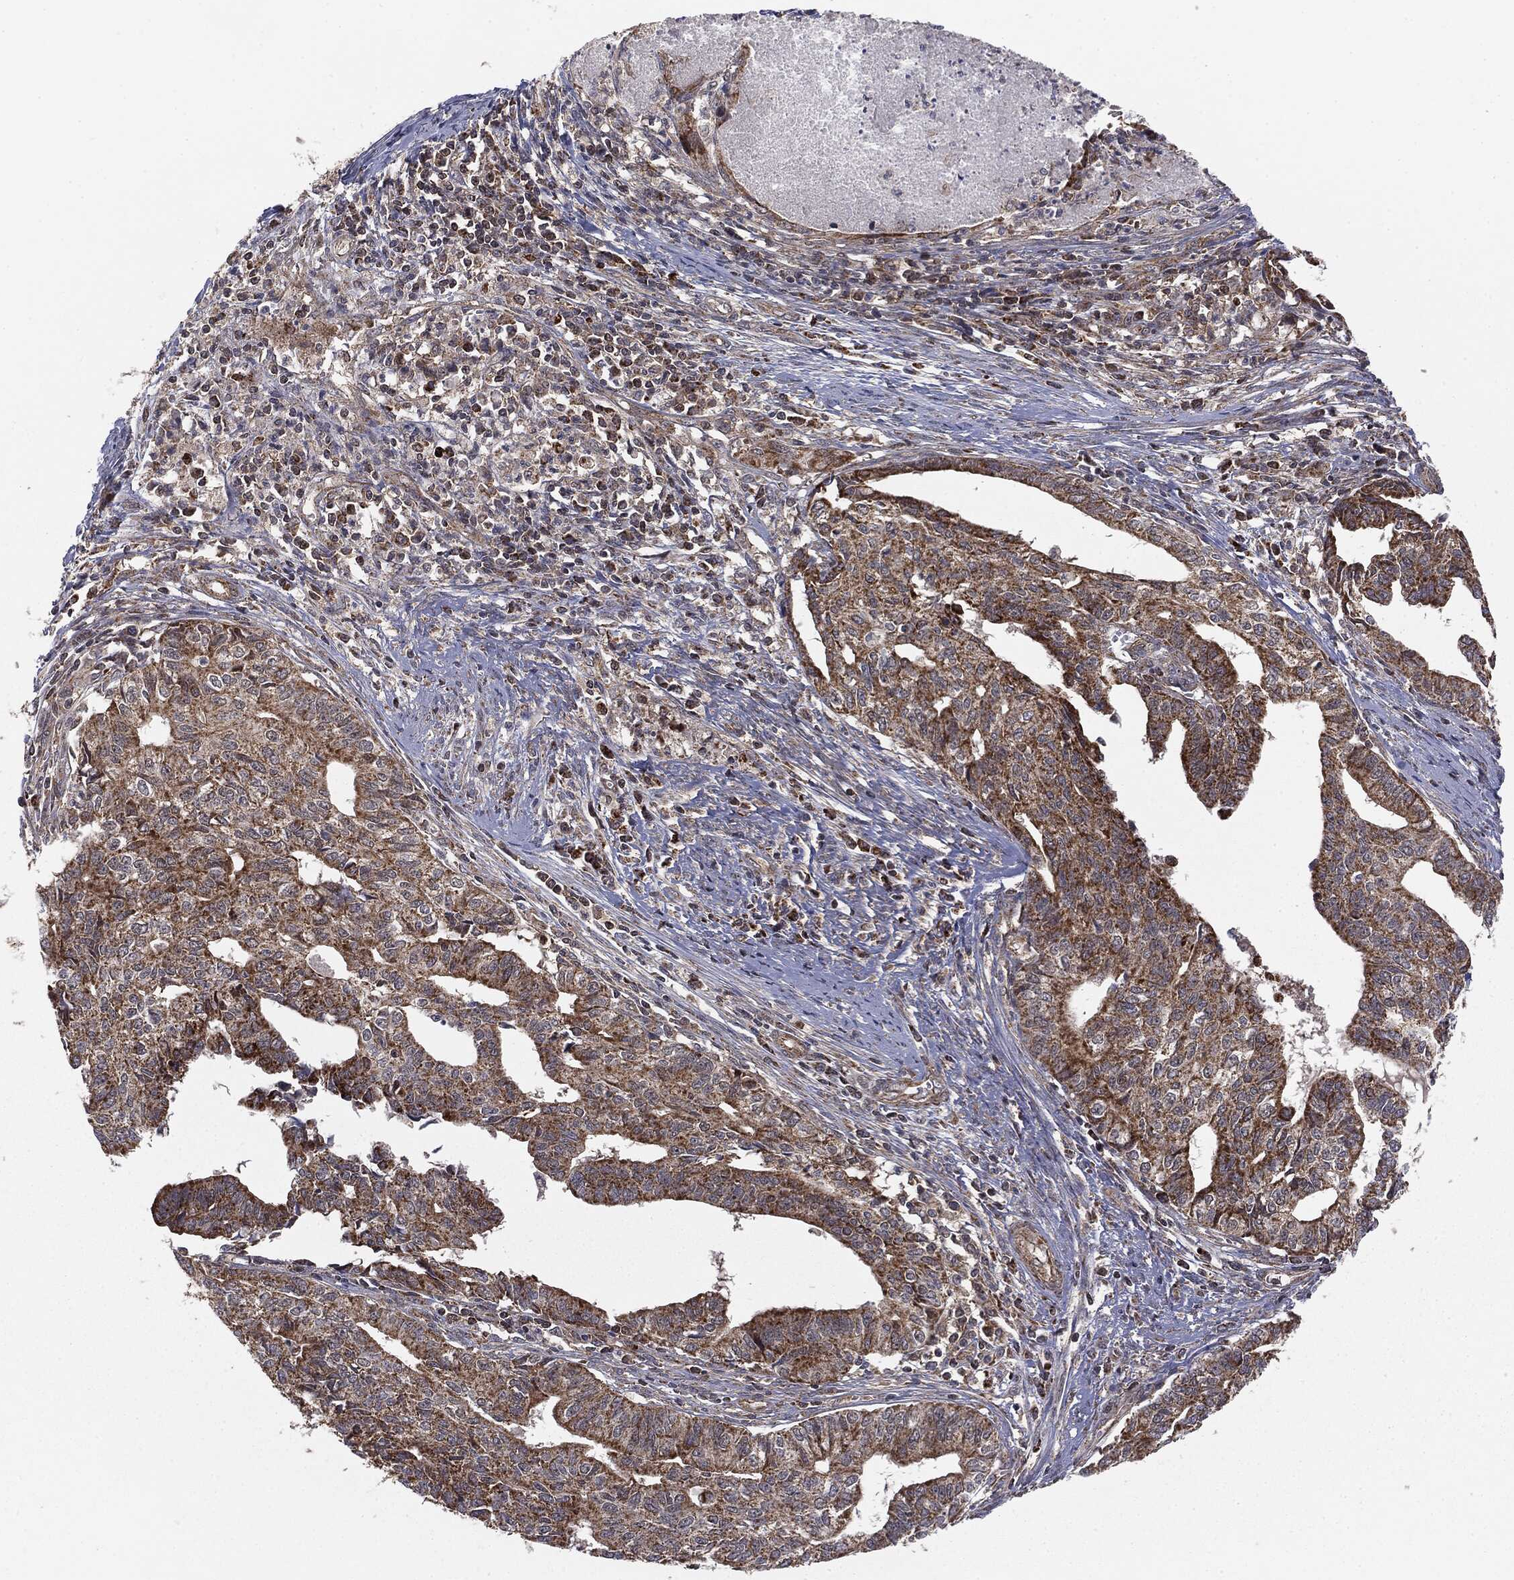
{"staining": {"intensity": "moderate", "quantity": ">75%", "location": "cytoplasmic/membranous"}, "tissue": "endometrial cancer", "cell_type": "Tumor cells", "image_type": "cancer", "snomed": [{"axis": "morphology", "description": "Adenocarcinoma, NOS"}, {"axis": "topography", "description": "Endometrium"}], "caption": "Approximately >75% of tumor cells in human endometrial adenocarcinoma exhibit moderate cytoplasmic/membranous protein expression as visualized by brown immunohistochemical staining.", "gene": "MTOR", "patient": {"sex": "female", "age": 65}}